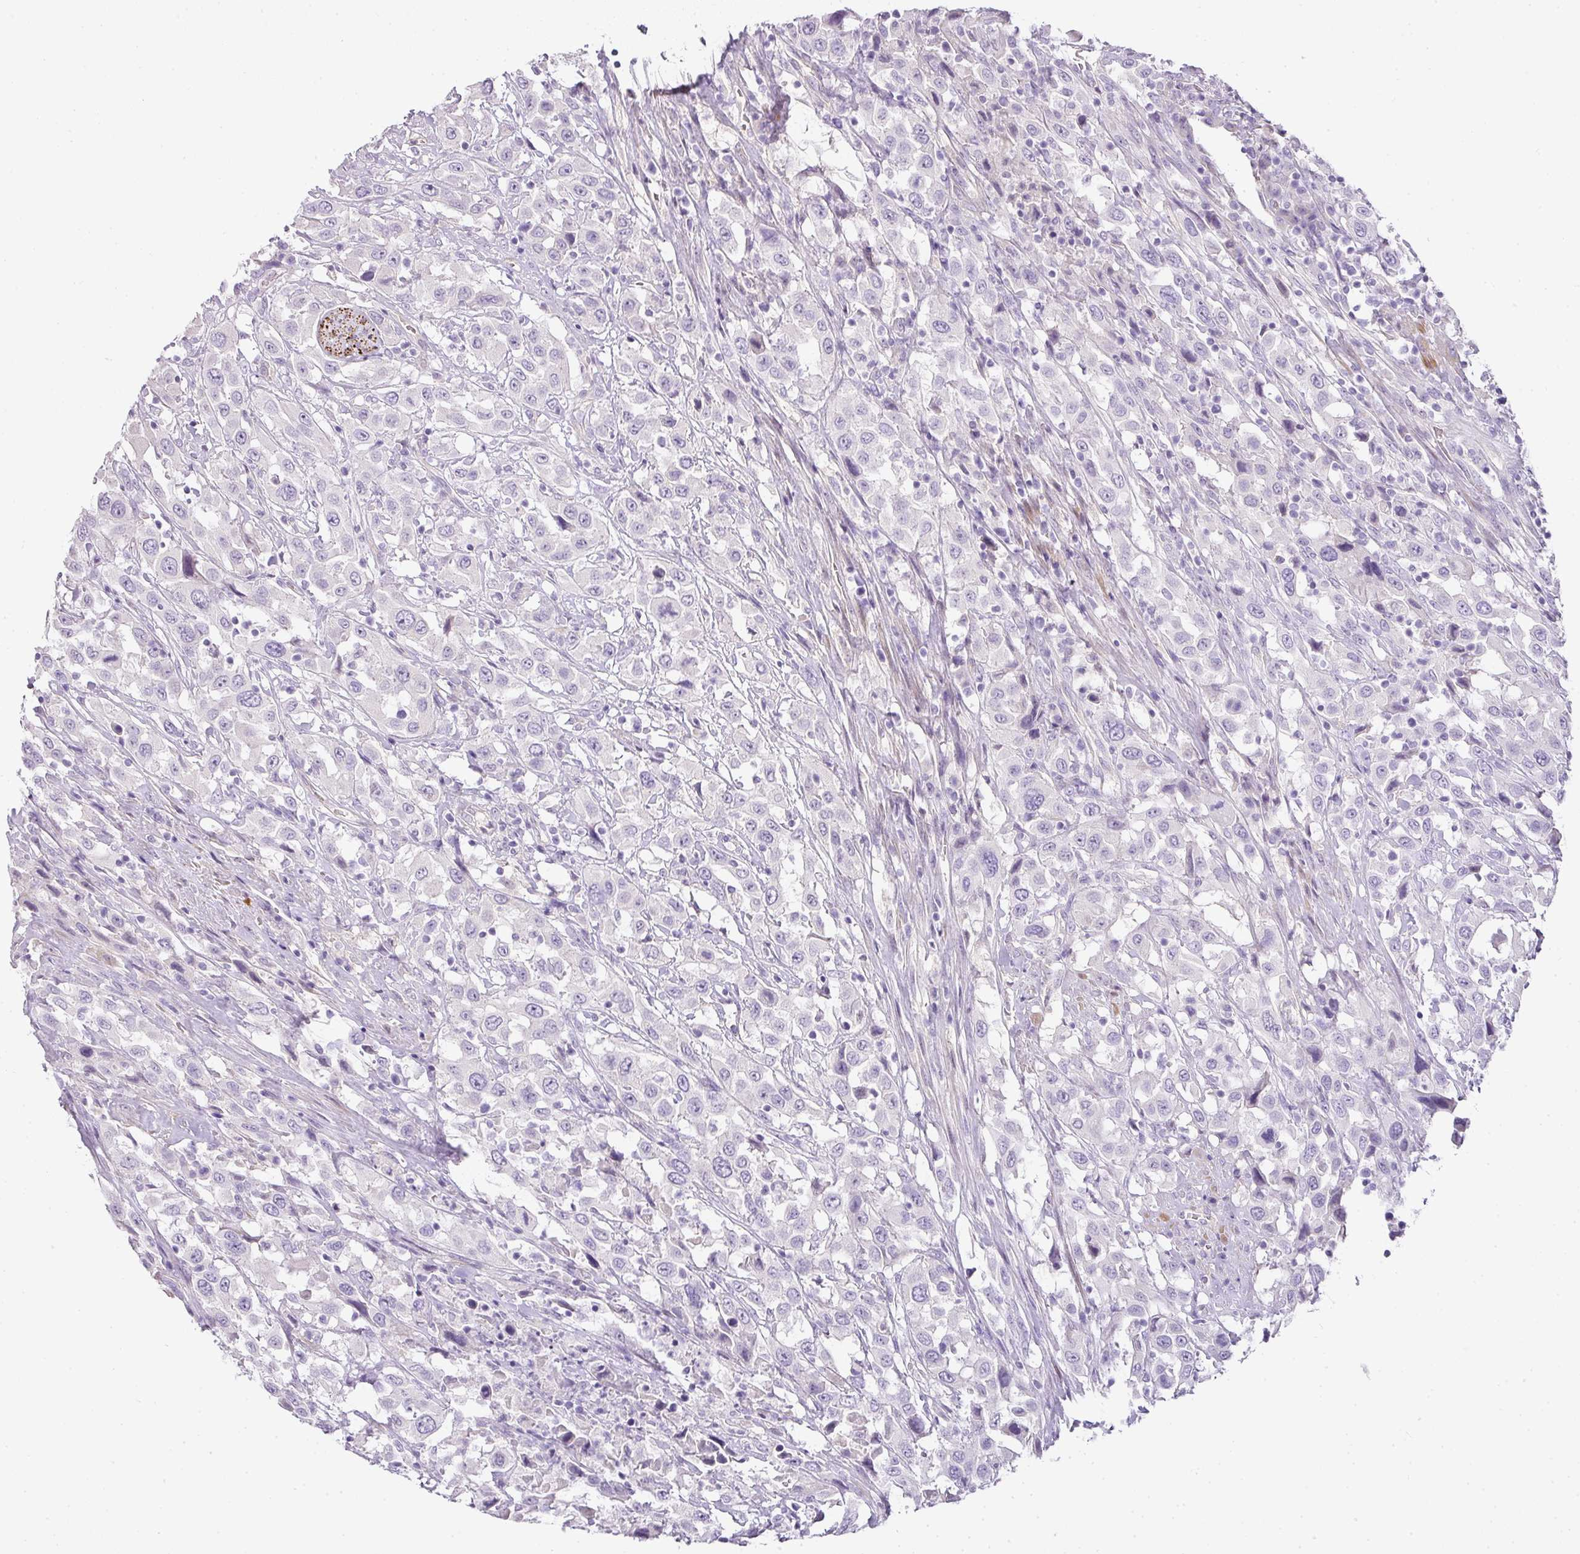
{"staining": {"intensity": "negative", "quantity": "none", "location": "none"}, "tissue": "urothelial cancer", "cell_type": "Tumor cells", "image_type": "cancer", "snomed": [{"axis": "morphology", "description": "Urothelial carcinoma, High grade"}, {"axis": "topography", "description": "Urinary bladder"}], "caption": "Immunohistochemical staining of human urothelial carcinoma (high-grade) demonstrates no significant expression in tumor cells.", "gene": "RAX2", "patient": {"sex": "male", "age": 61}}